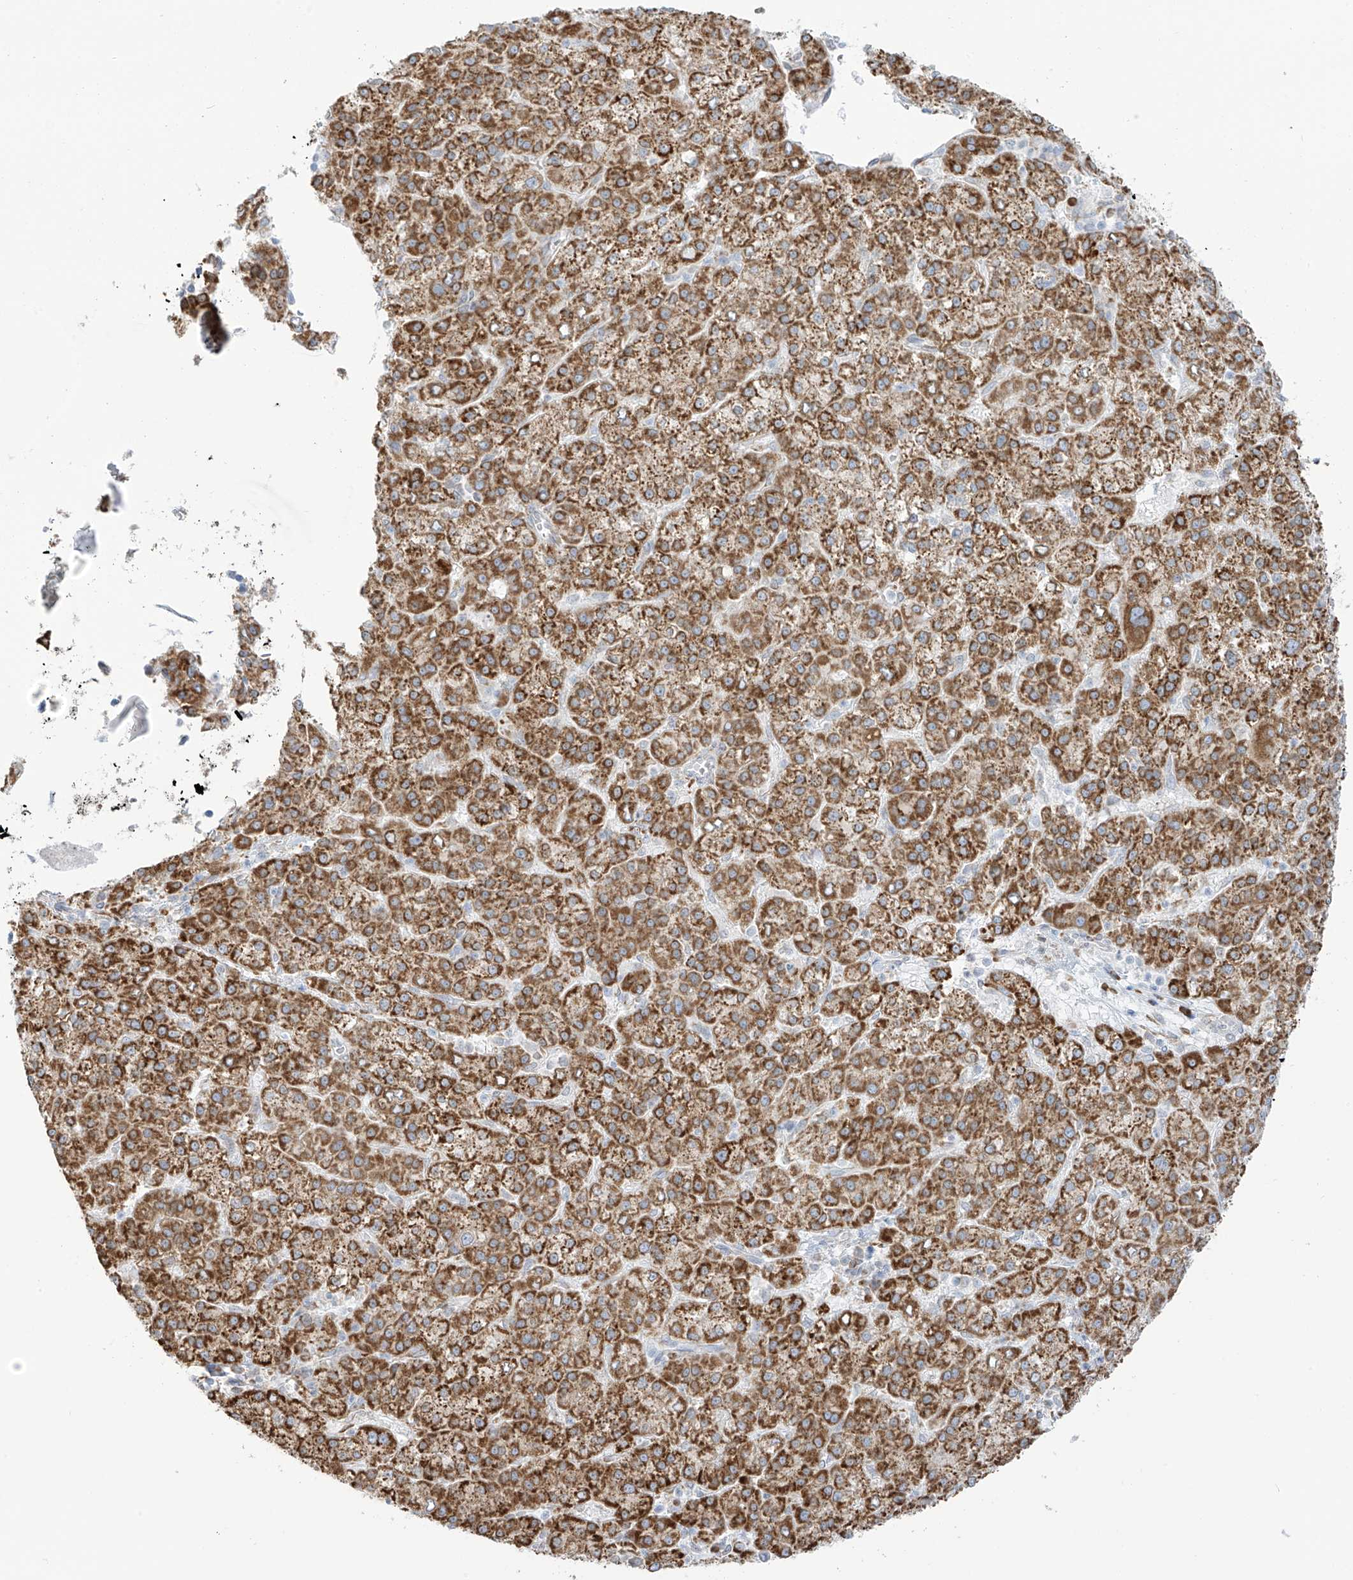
{"staining": {"intensity": "moderate", "quantity": ">75%", "location": "cytoplasmic/membranous"}, "tissue": "liver cancer", "cell_type": "Tumor cells", "image_type": "cancer", "snomed": [{"axis": "morphology", "description": "Carcinoma, Hepatocellular, NOS"}, {"axis": "topography", "description": "Liver"}], "caption": "Liver cancer was stained to show a protein in brown. There is medium levels of moderate cytoplasmic/membranous positivity in approximately >75% of tumor cells.", "gene": "LRRC59", "patient": {"sex": "female", "age": 58}}